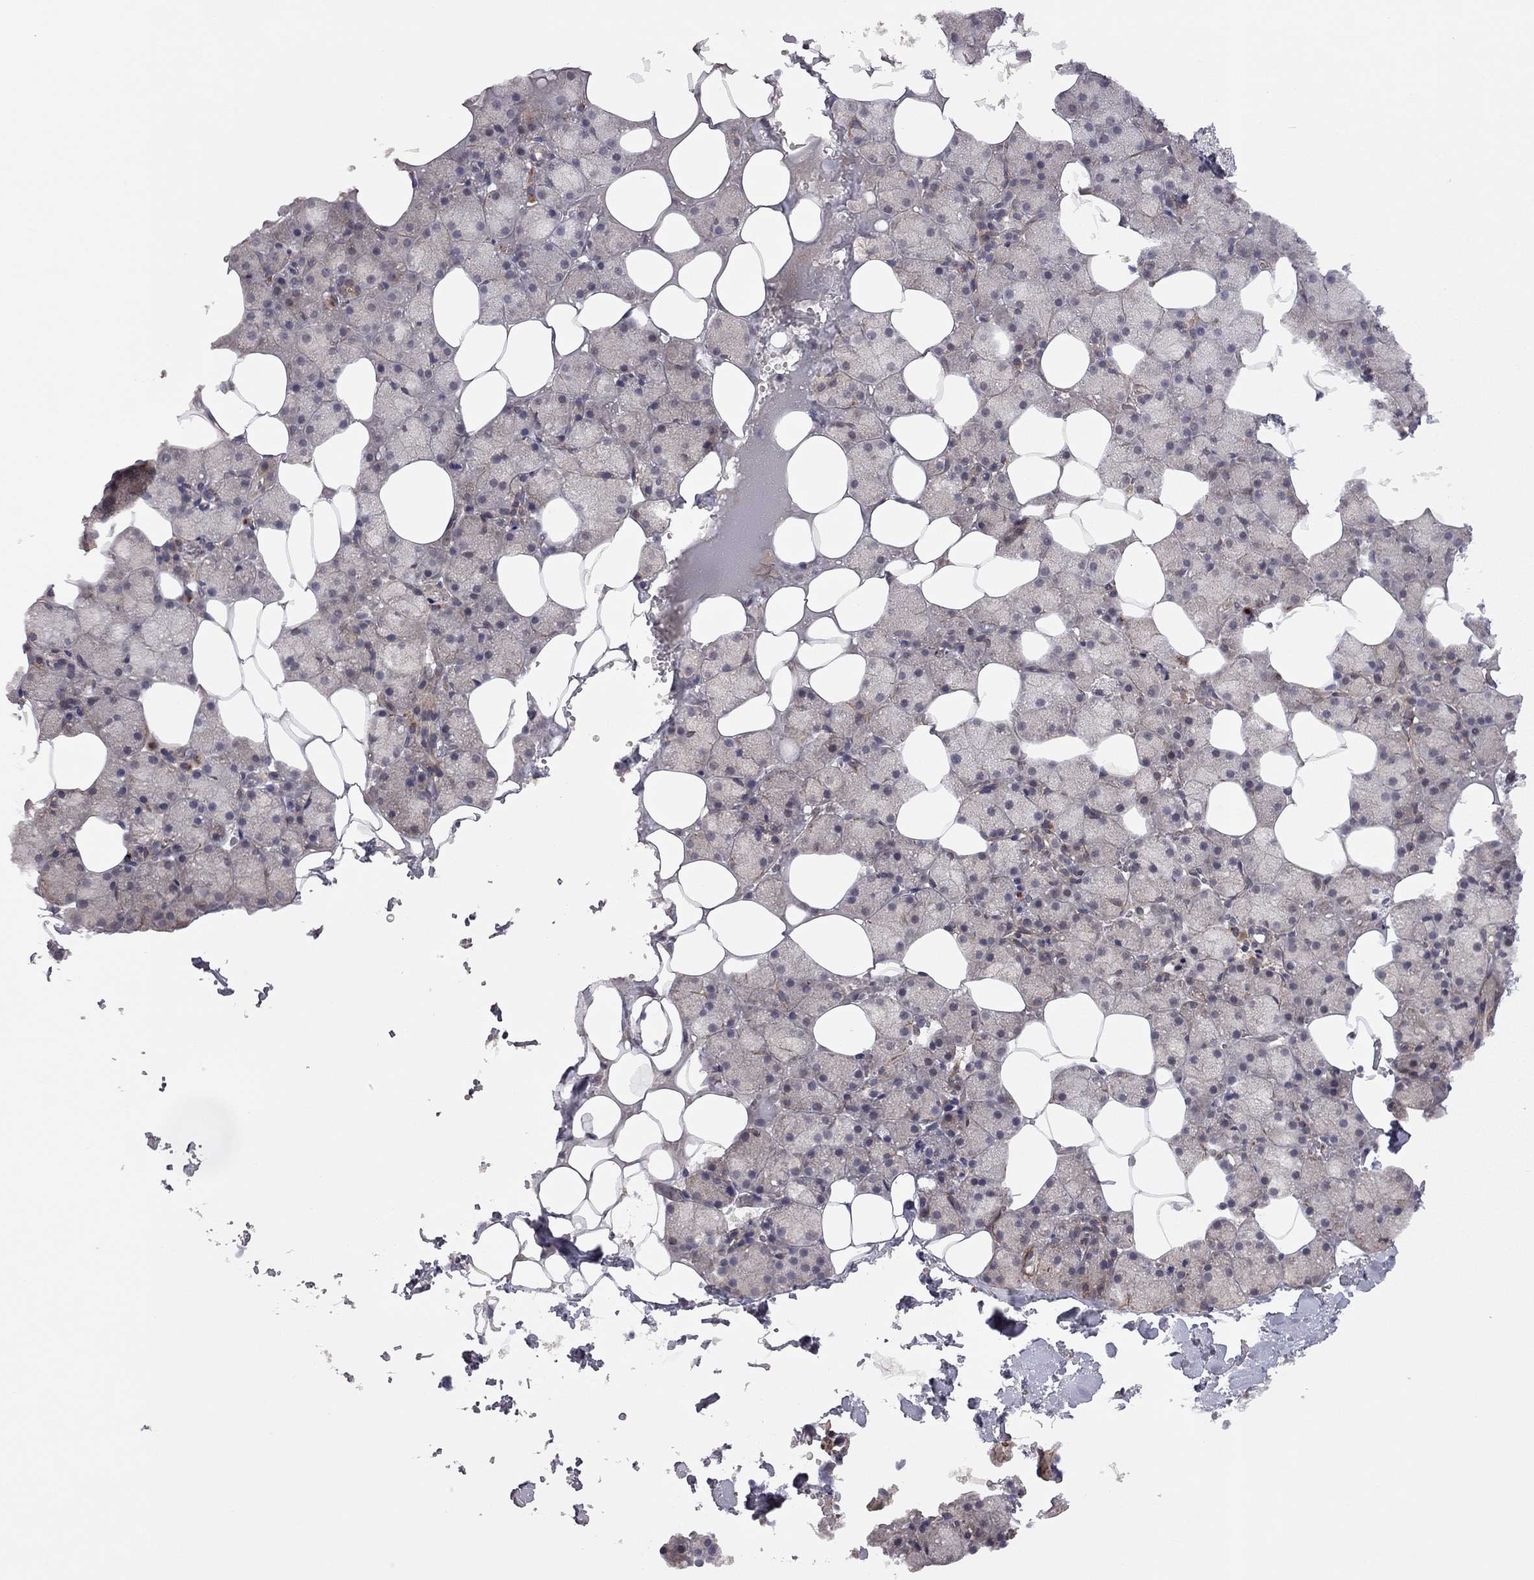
{"staining": {"intensity": "weak", "quantity": "25%-75%", "location": "cytoplasmic/membranous"}, "tissue": "salivary gland", "cell_type": "Glandular cells", "image_type": "normal", "snomed": [{"axis": "morphology", "description": "Normal tissue, NOS"}, {"axis": "topography", "description": "Salivary gland"}], "caption": "A high-resolution histopathology image shows IHC staining of unremarkable salivary gland, which shows weak cytoplasmic/membranous expression in approximately 25%-75% of glandular cells. (IHC, brightfield microscopy, high magnification).", "gene": "EXOC3L2", "patient": {"sex": "male", "age": 38}}